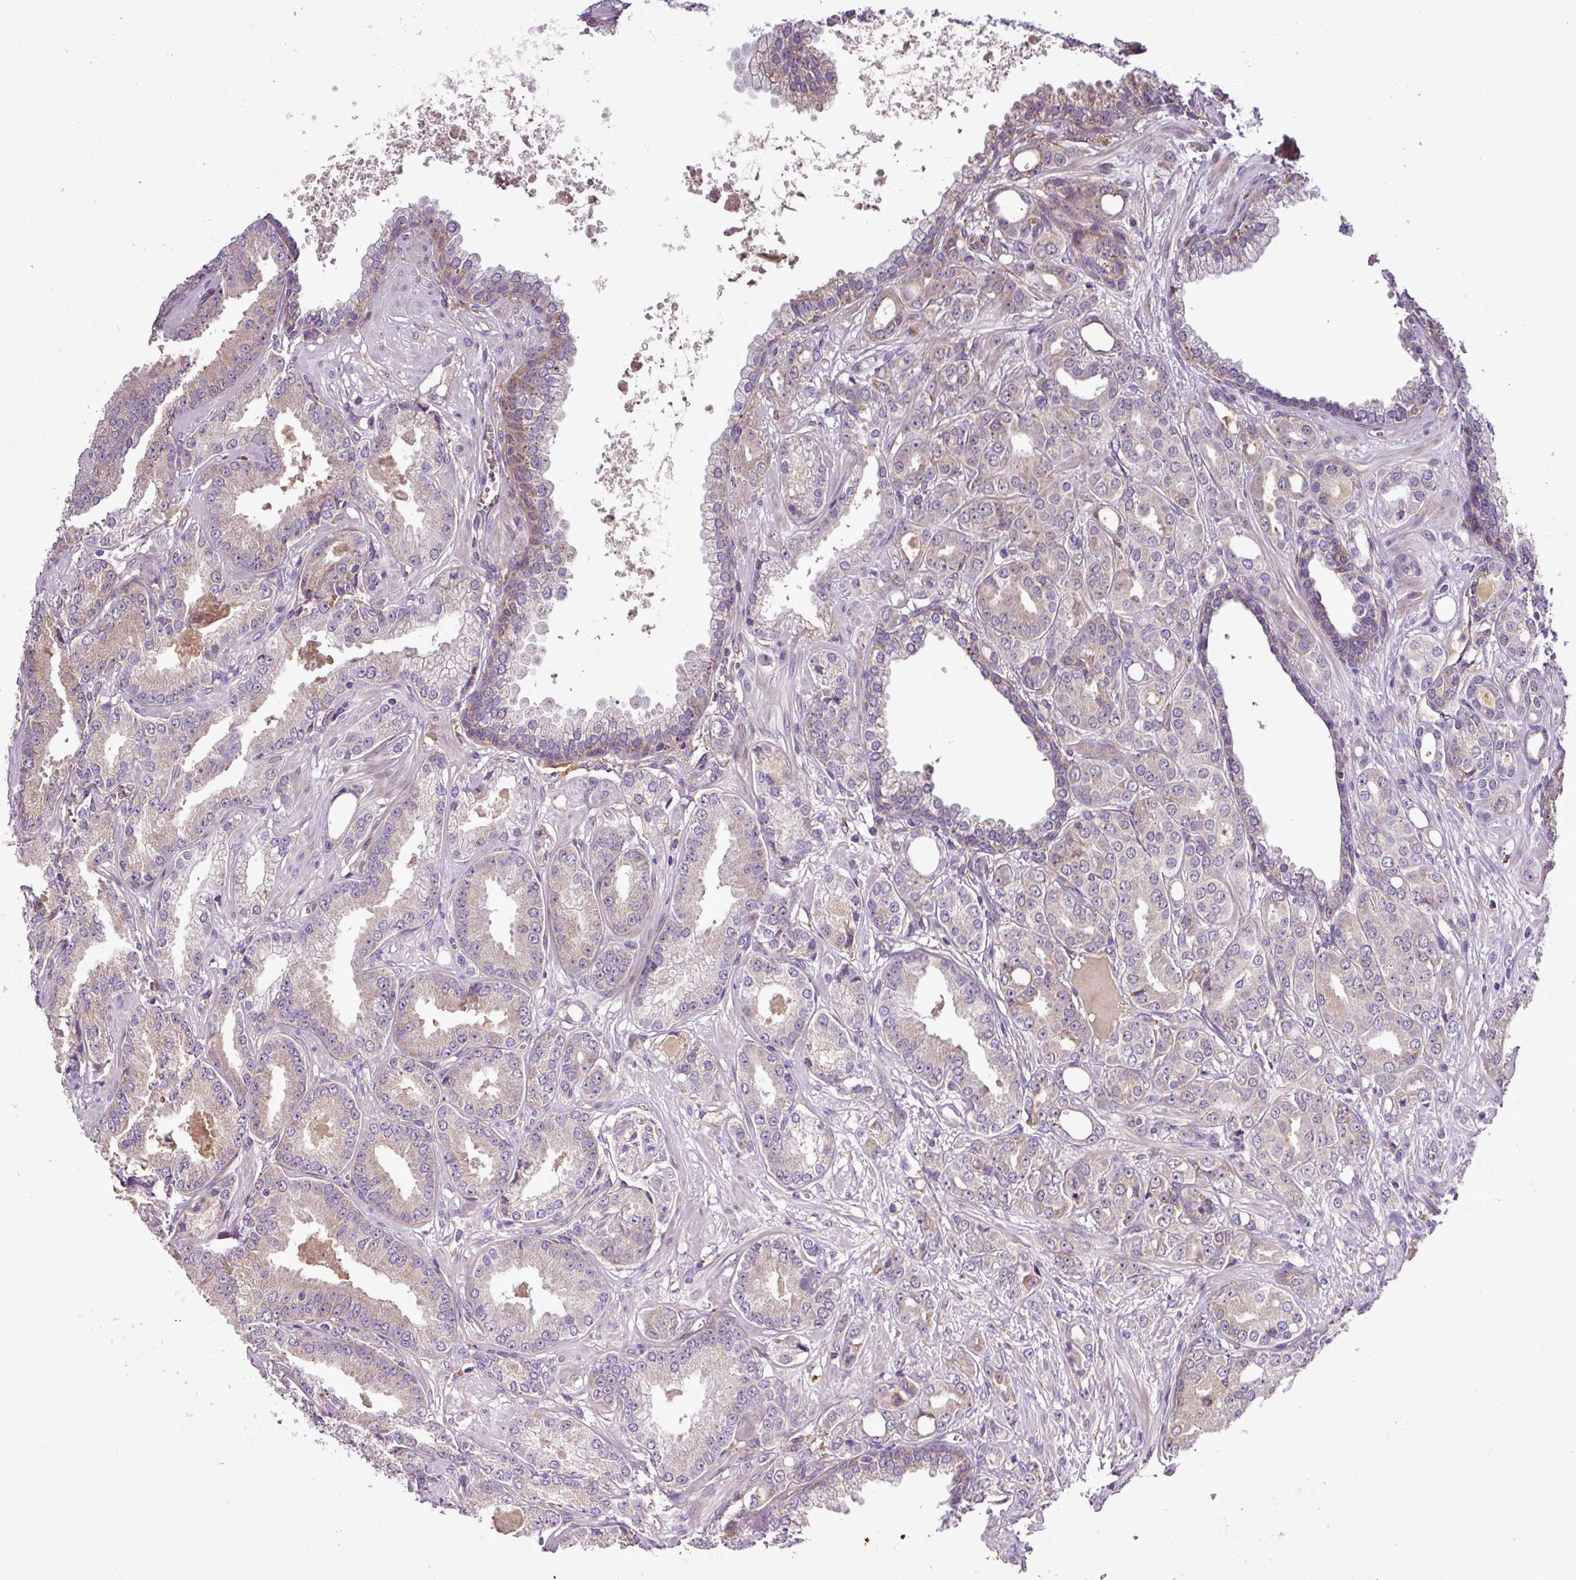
{"staining": {"intensity": "weak", "quantity": "25%-75%", "location": "cytoplasmic/membranous"}, "tissue": "prostate cancer", "cell_type": "Tumor cells", "image_type": "cancer", "snomed": [{"axis": "morphology", "description": "Adenocarcinoma, High grade"}, {"axis": "topography", "description": "Prostate"}], "caption": "Prostate cancer (high-grade adenocarcinoma) stained with DAB (3,3'-diaminobenzidine) immunohistochemistry (IHC) shows low levels of weak cytoplasmic/membranous expression in approximately 25%-75% of tumor cells.", "gene": "ZNF513", "patient": {"sex": "male", "age": 71}}